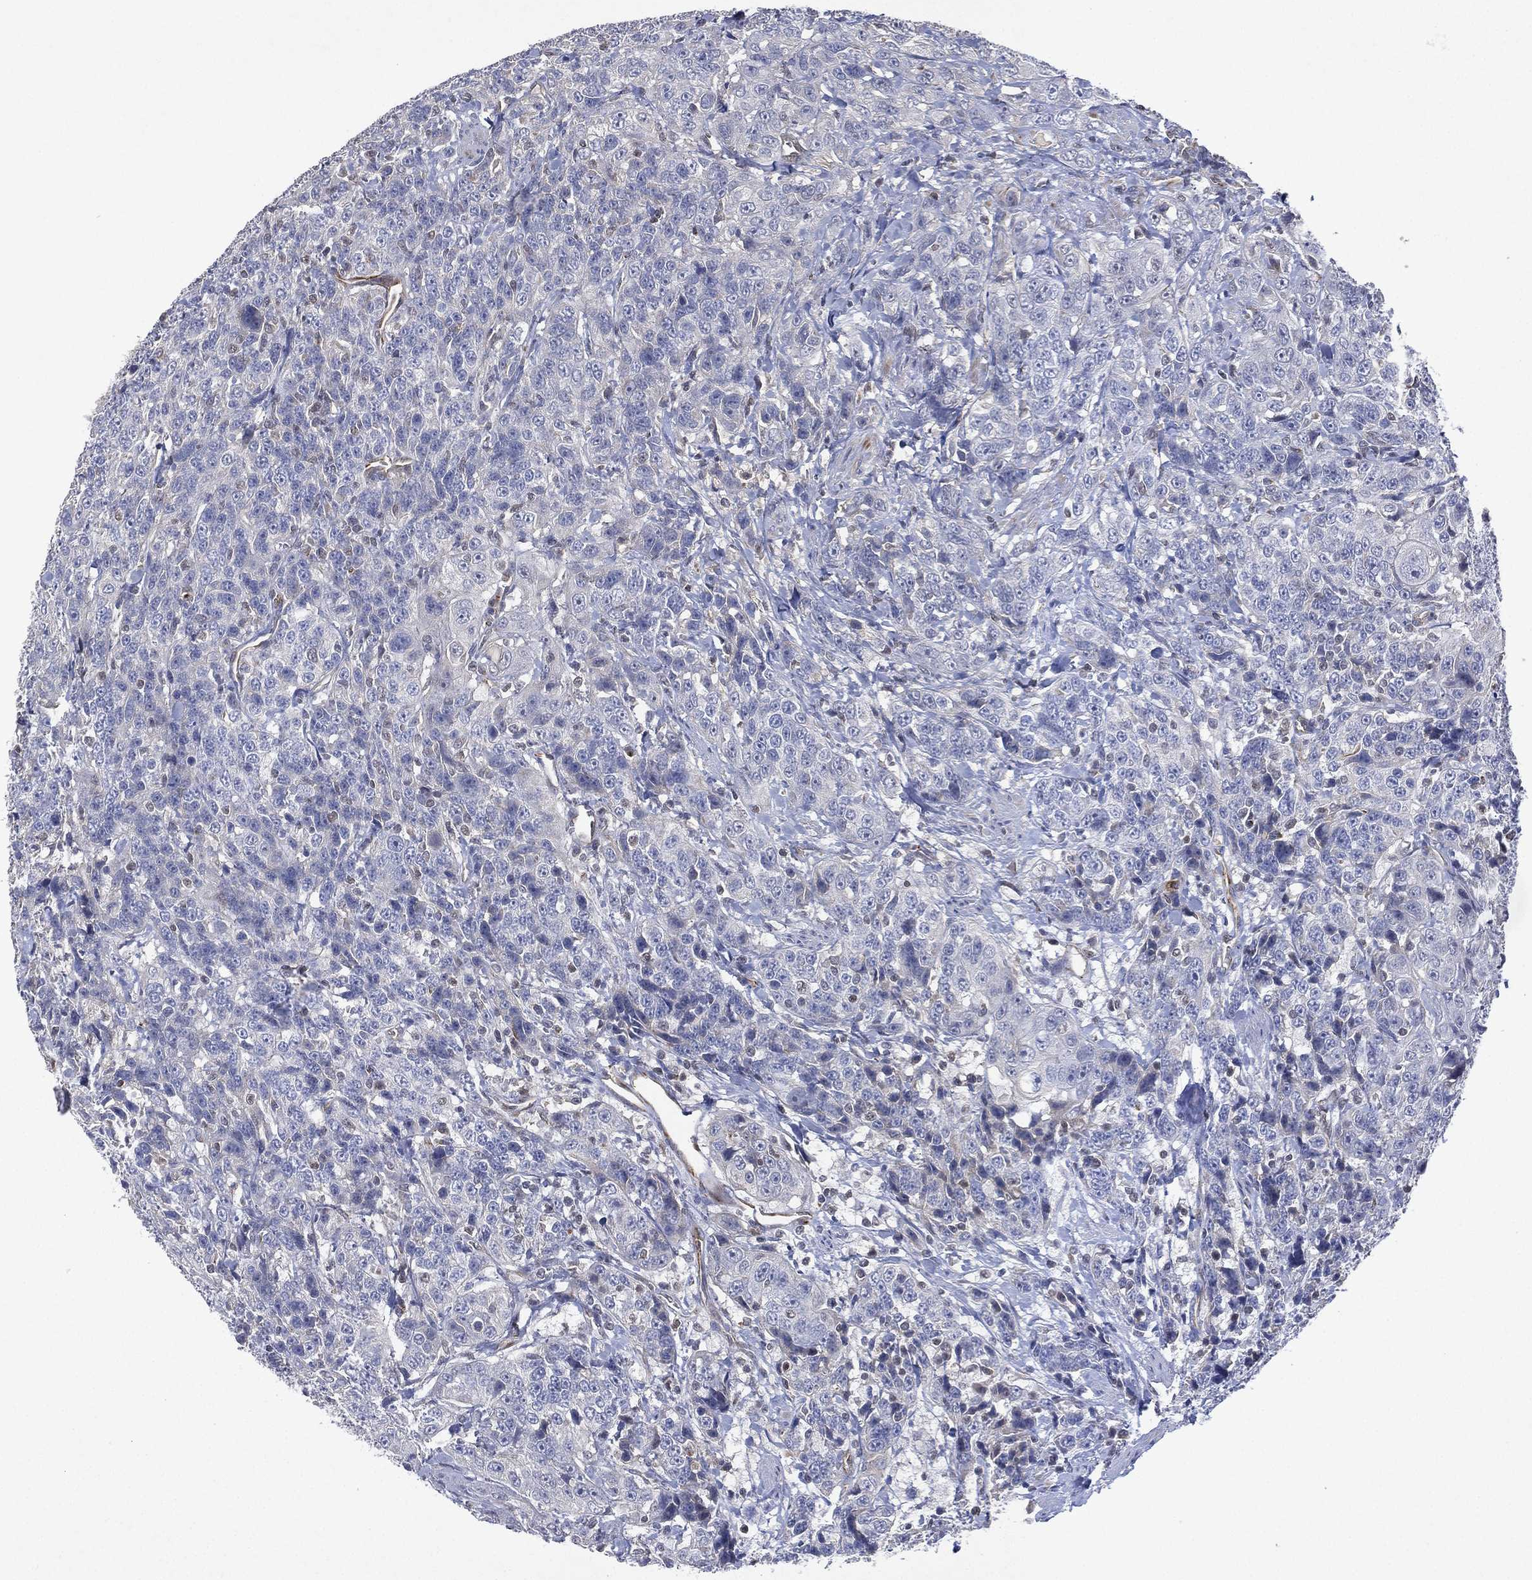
{"staining": {"intensity": "negative", "quantity": "none", "location": "none"}, "tissue": "urothelial cancer", "cell_type": "Tumor cells", "image_type": "cancer", "snomed": [{"axis": "morphology", "description": "Urothelial carcinoma, NOS"}, {"axis": "morphology", "description": "Urothelial carcinoma, High grade"}, {"axis": "topography", "description": "Urinary bladder"}], "caption": "The histopathology image demonstrates no staining of tumor cells in urothelial carcinoma (high-grade).", "gene": "FLI1", "patient": {"sex": "female", "age": 73}}